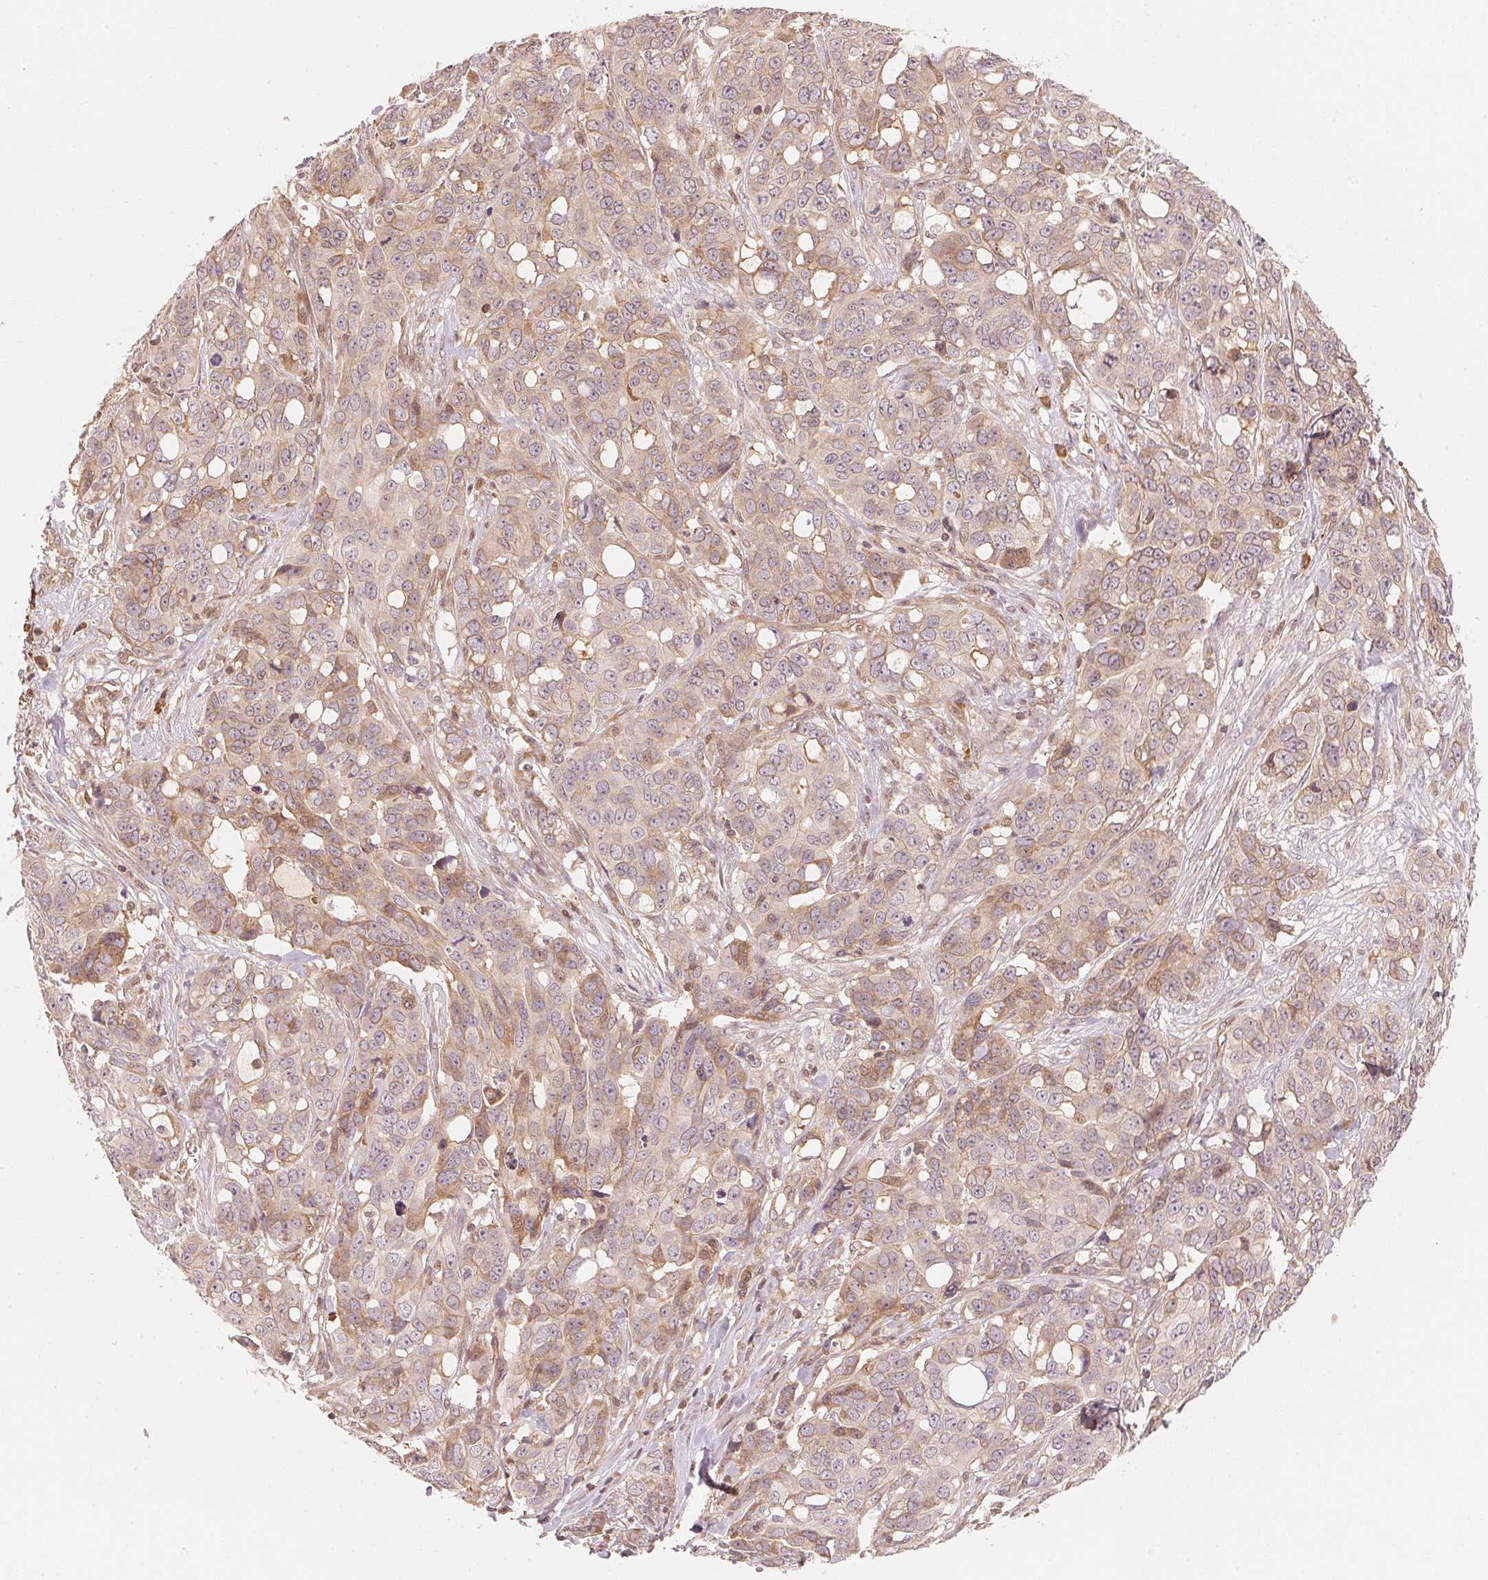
{"staining": {"intensity": "weak", "quantity": "25%-75%", "location": "cytoplasmic/membranous"}, "tissue": "ovarian cancer", "cell_type": "Tumor cells", "image_type": "cancer", "snomed": [{"axis": "morphology", "description": "Carcinoma, endometroid"}, {"axis": "topography", "description": "Ovary"}], "caption": "Ovarian cancer tissue demonstrates weak cytoplasmic/membranous staining in approximately 25%-75% of tumor cells, visualized by immunohistochemistry.", "gene": "PRKN", "patient": {"sex": "female", "age": 78}}